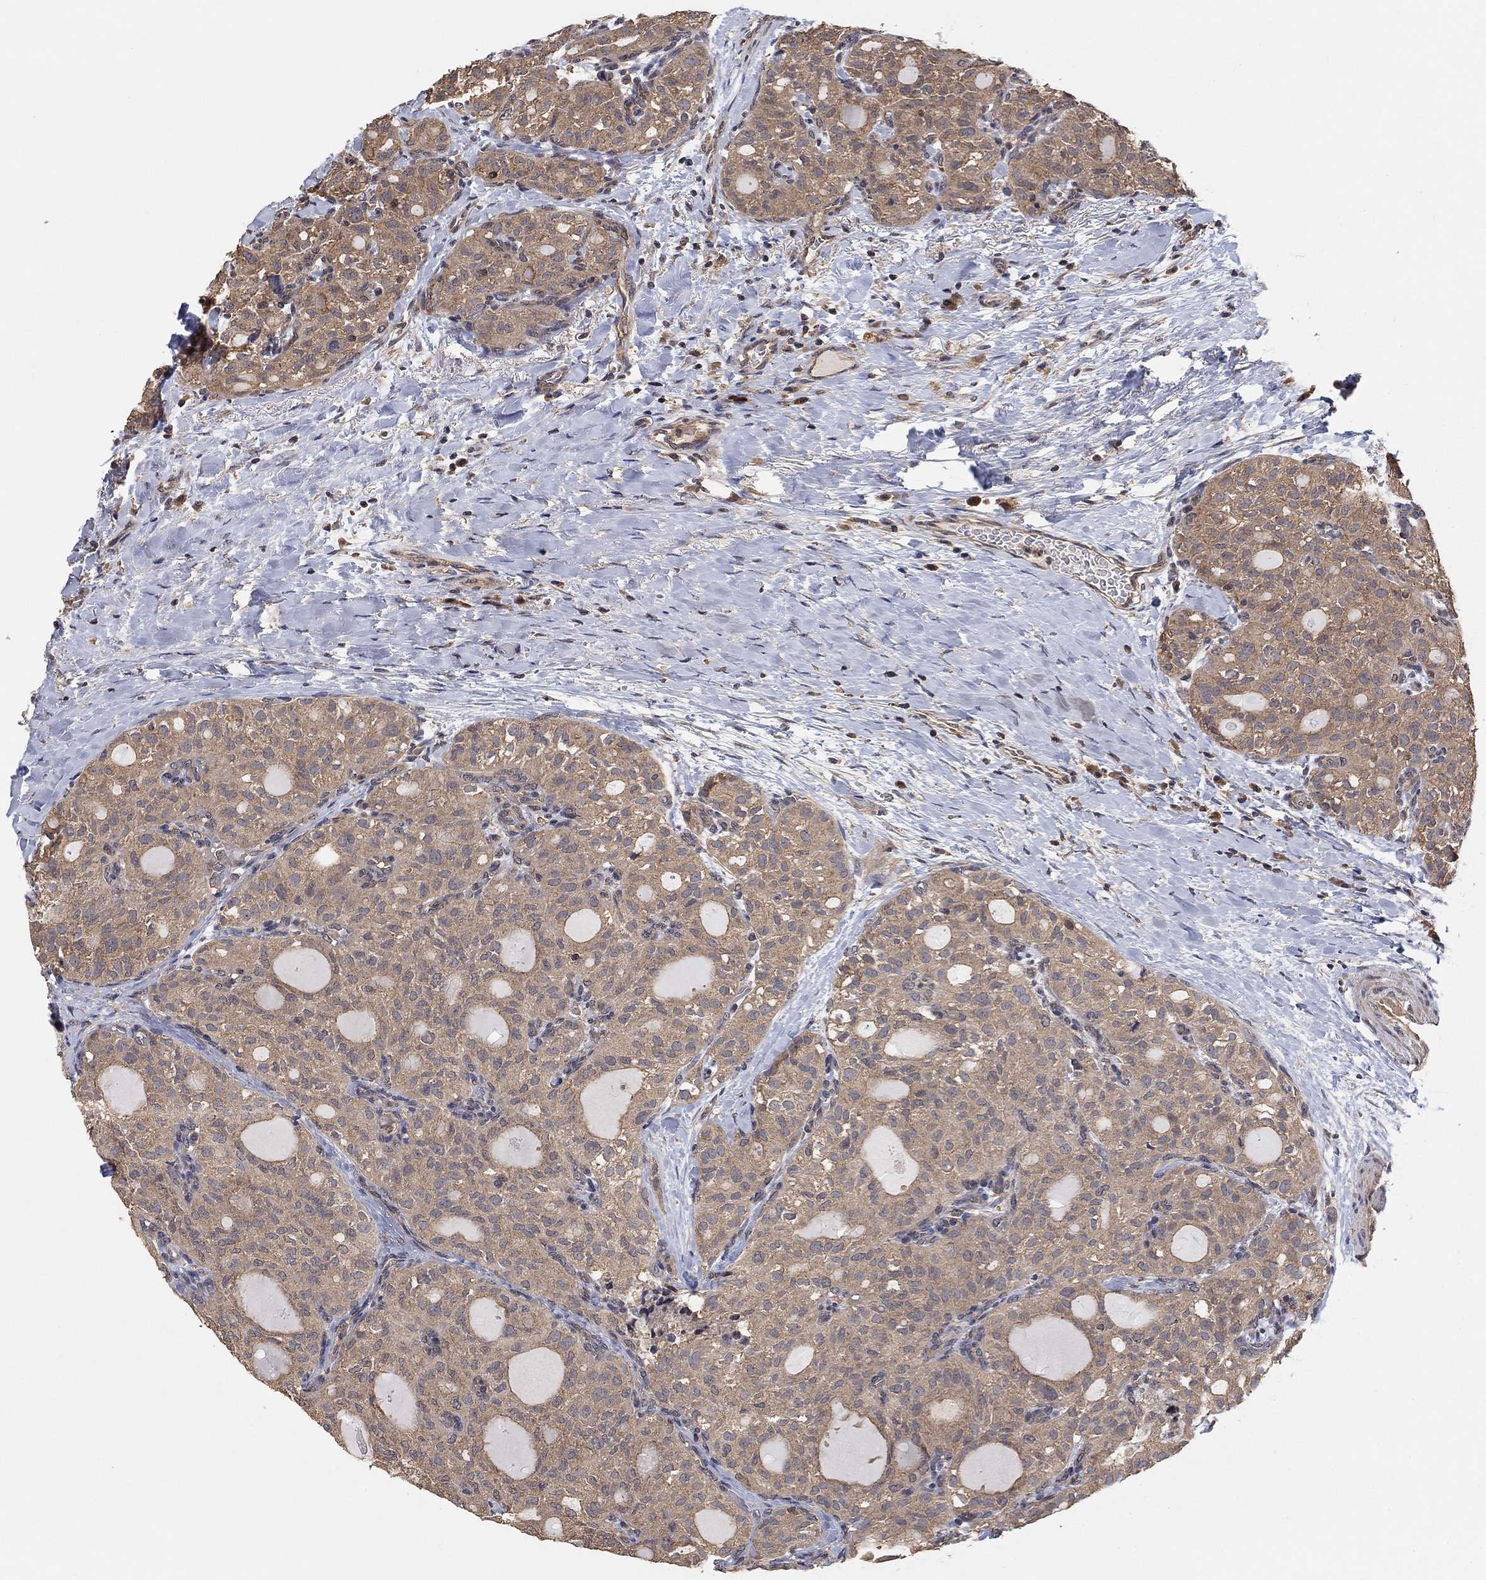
{"staining": {"intensity": "weak", "quantity": "25%-75%", "location": "cytoplasmic/membranous"}, "tissue": "thyroid cancer", "cell_type": "Tumor cells", "image_type": "cancer", "snomed": [{"axis": "morphology", "description": "Follicular adenoma carcinoma, NOS"}, {"axis": "topography", "description": "Thyroid gland"}], "caption": "Protein analysis of thyroid cancer (follicular adenoma carcinoma) tissue displays weak cytoplasmic/membranous expression in approximately 25%-75% of tumor cells. (DAB IHC, brown staining for protein, blue staining for nuclei).", "gene": "CCDC43", "patient": {"sex": "male", "age": 75}}